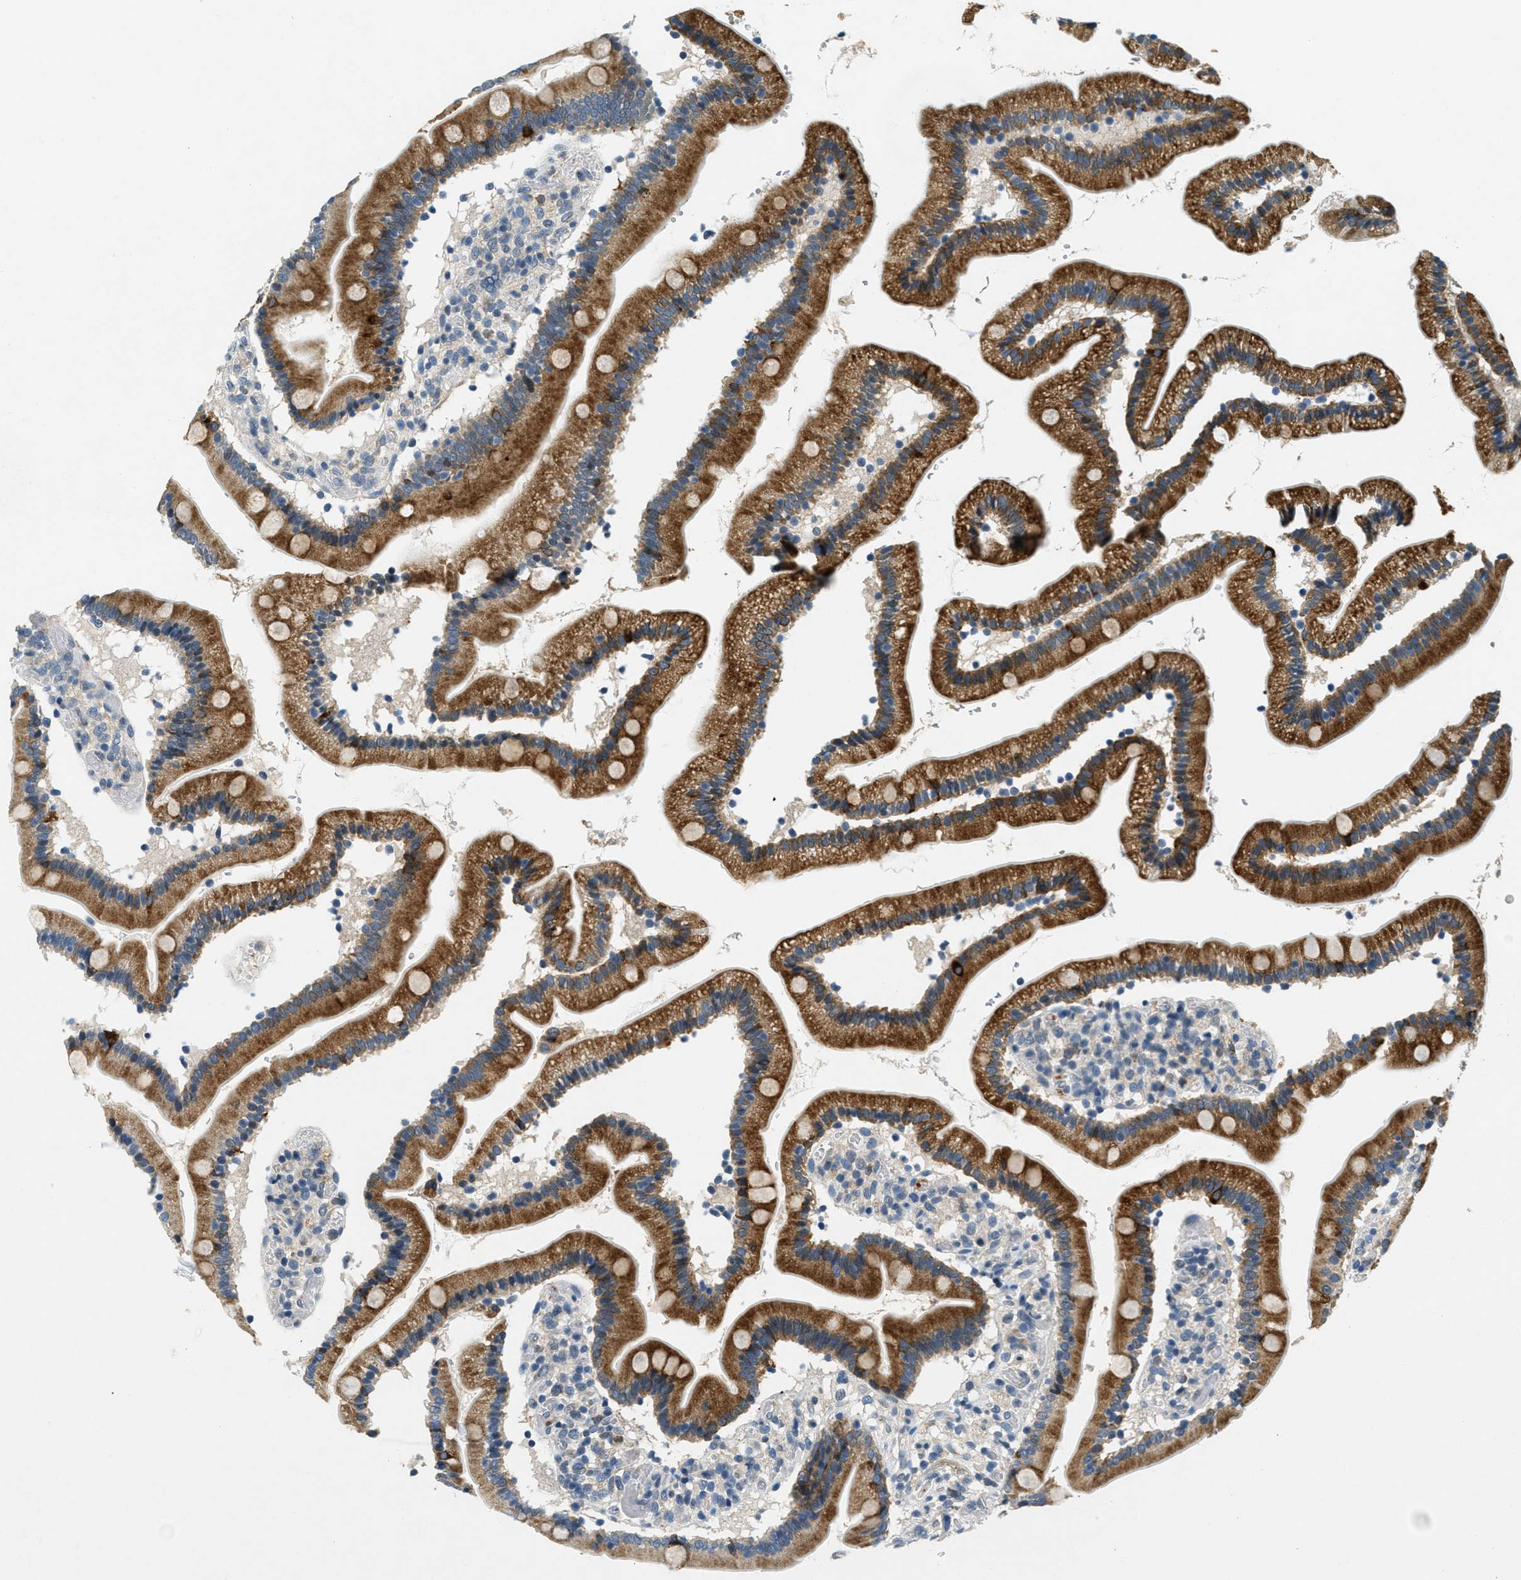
{"staining": {"intensity": "moderate", "quantity": ">75%", "location": "cytoplasmic/membranous"}, "tissue": "duodenum", "cell_type": "Glandular cells", "image_type": "normal", "snomed": [{"axis": "morphology", "description": "Normal tissue, NOS"}, {"axis": "topography", "description": "Duodenum"}], "caption": "Brown immunohistochemical staining in unremarkable duodenum reveals moderate cytoplasmic/membranous positivity in about >75% of glandular cells. (brown staining indicates protein expression, while blue staining denotes nuclei).", "gene": "RAB3D", "patient": {"sex": "male", "age": 66}}